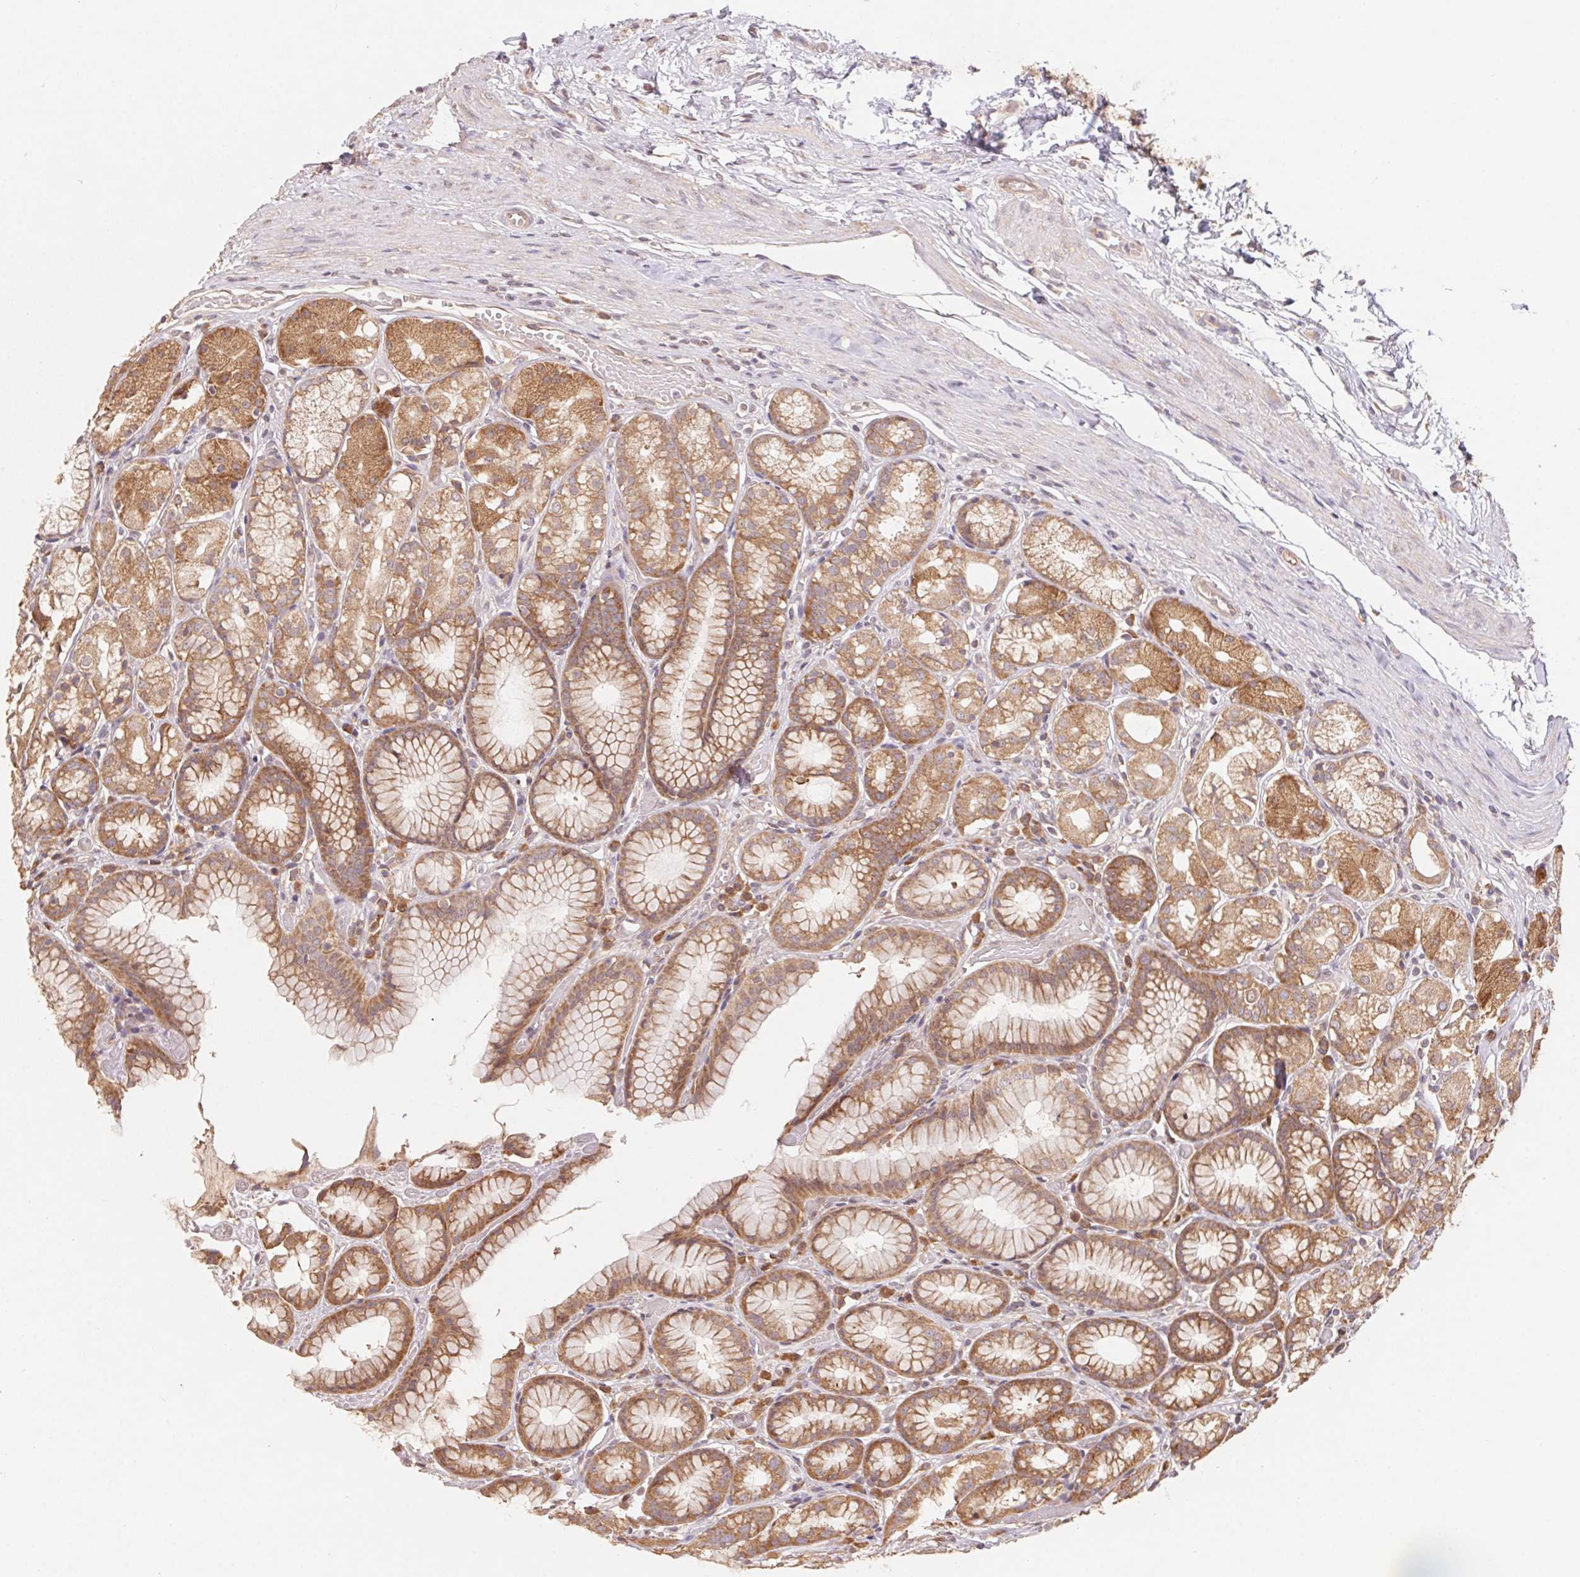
{"staining": {"intensity": "strong", "quantity": ">75%", "location": "cytoplasmic/membranous"}, "tissue": "stomach", "cell_type": "Glandular cells", "image_type": "normal", "snomed": [{"axis": "morphology", "description": "Normal tissue, NOS"}, {"axis": "topography", "description": "Stomach"}], "caption": "Protein positivity by IHC demonstrates strong cytoplasmic/membranous expression in approximately >75% of glandular cells in unremarkable stomach.", "gene": "RPL27A", "patient": {"sex": "male", "age": 70}}